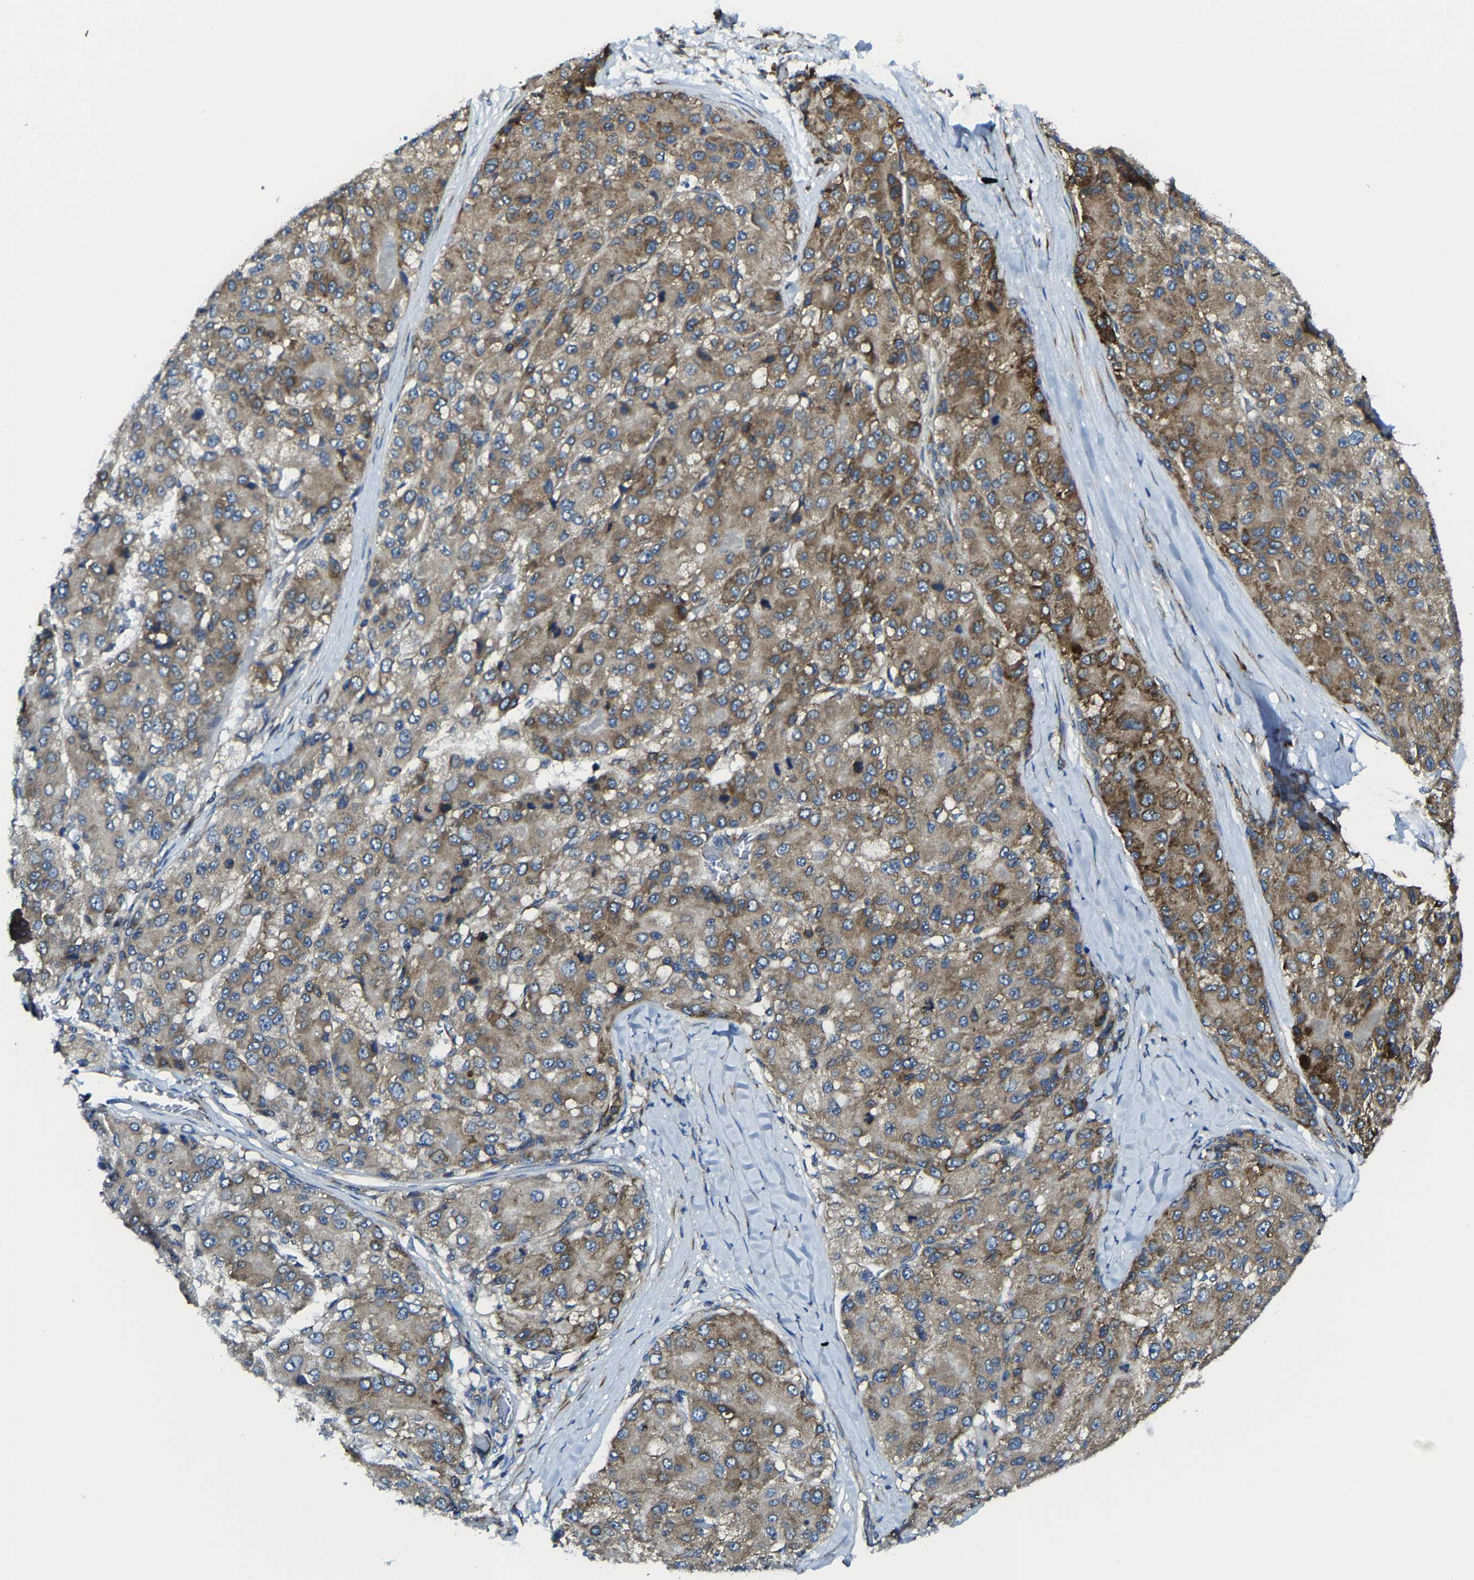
{"staining": {"intensity": "moderate", "quantity": ">75%", "location": "cytoplasmic/membranous"}, "tissue": "liver cancer", "cell_type": "Tumor cells", "image_type": "cancer", "snomed": [{"axis": "morphology", "description": "Carcinoma, Hepatocellular, NOS"}, {"axis": "topography", "description": "Liver"}], "caption": "Protein expression analysis of hepatocellular carcinoma (liver) reveals moderate cytoplasmic/membranous positivity in approximately >75% of tumor cells.", "gene": "G3BP2", "patient": {"sex": "male", "age": 80}}